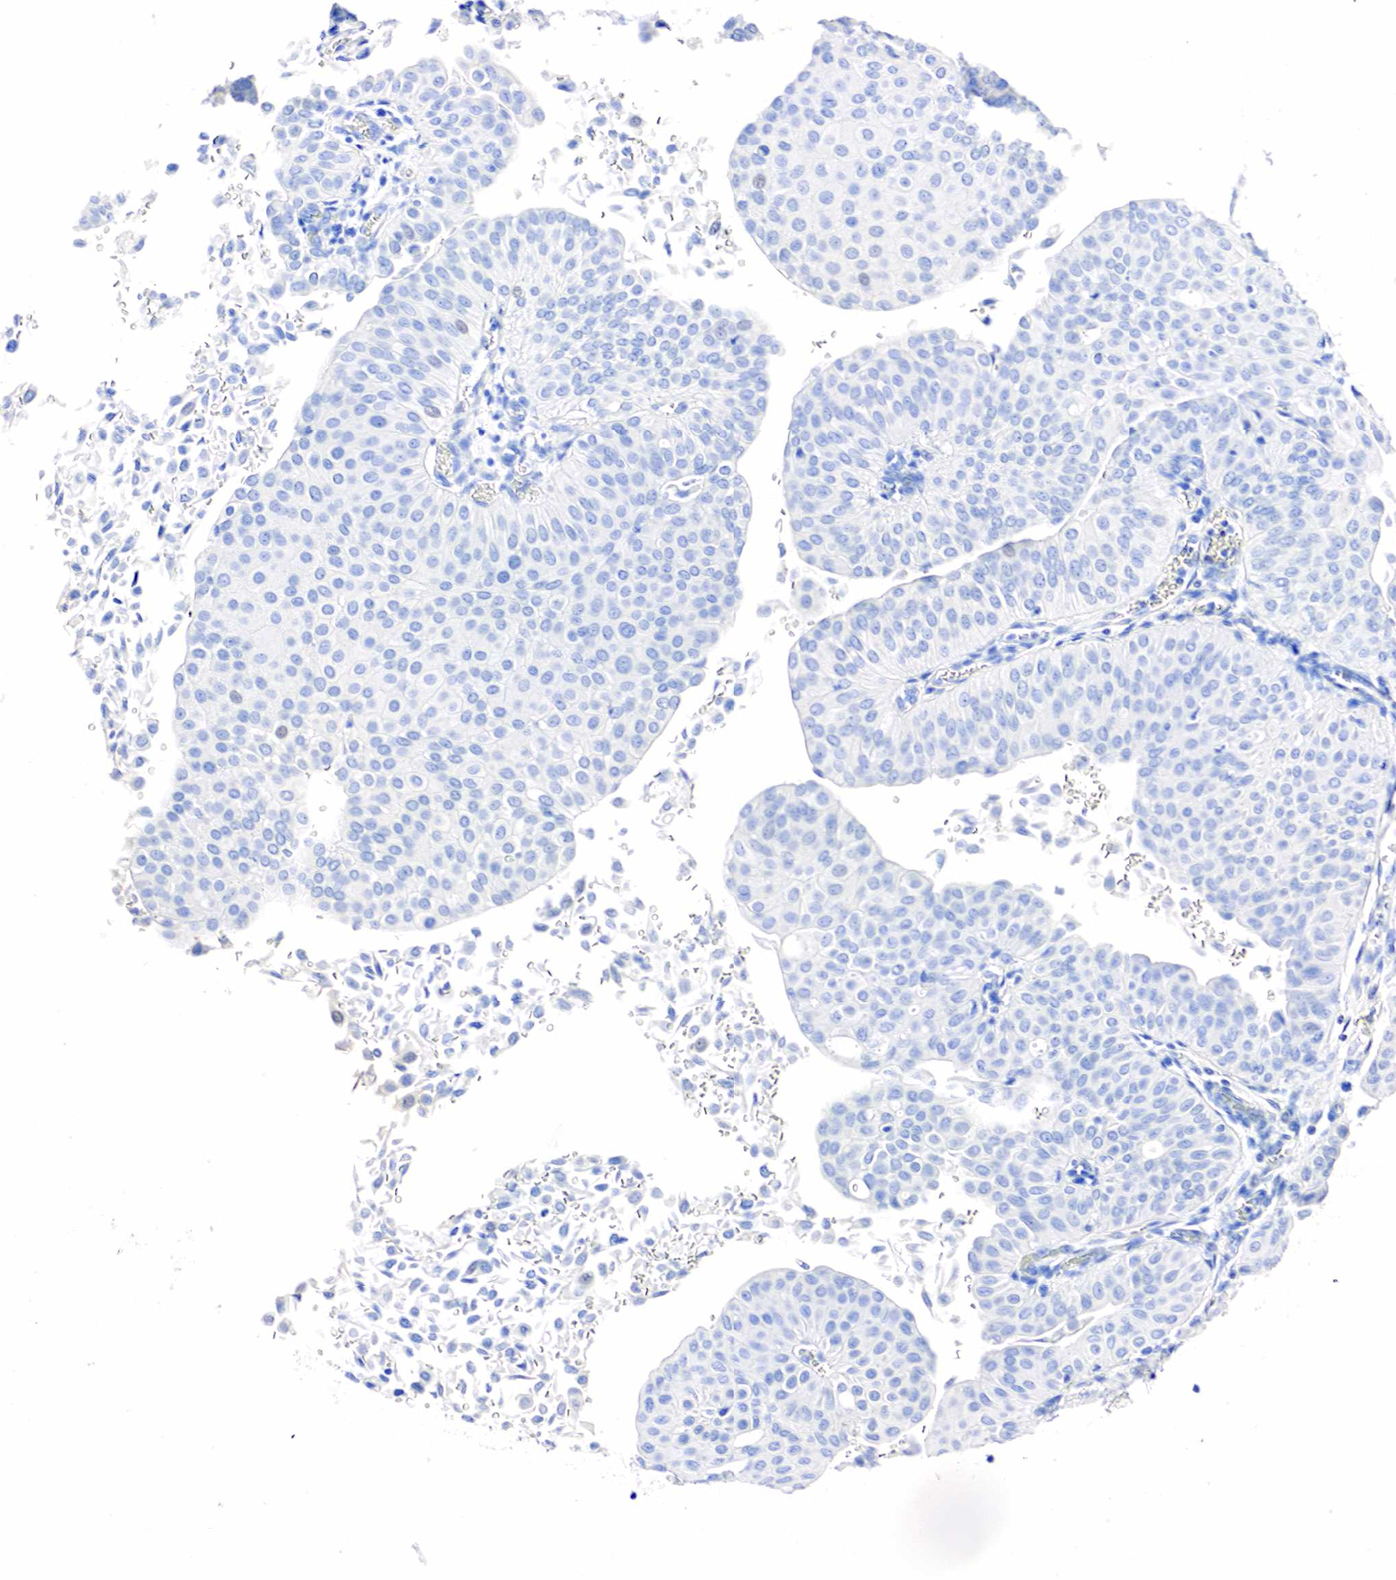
{"staining": {"intensity": "negative", "quantity": "none", "location": "none"}, "tissue": "urothelial cancer", "cell_type": "Tumor cells", "image_type": "cancer", "snomed": [{"axis": "morphology", "description": "Urothelial carcinoma, Low grade"}, {"axis": "topography", "description": "Urinary bladder"}], "caption": "A histopathology image of urothelial cancer stained for a protein exhibits no brown staining in tumor cells.", "gene": "SST", "patient": {"sex": "male", "age": 64}}